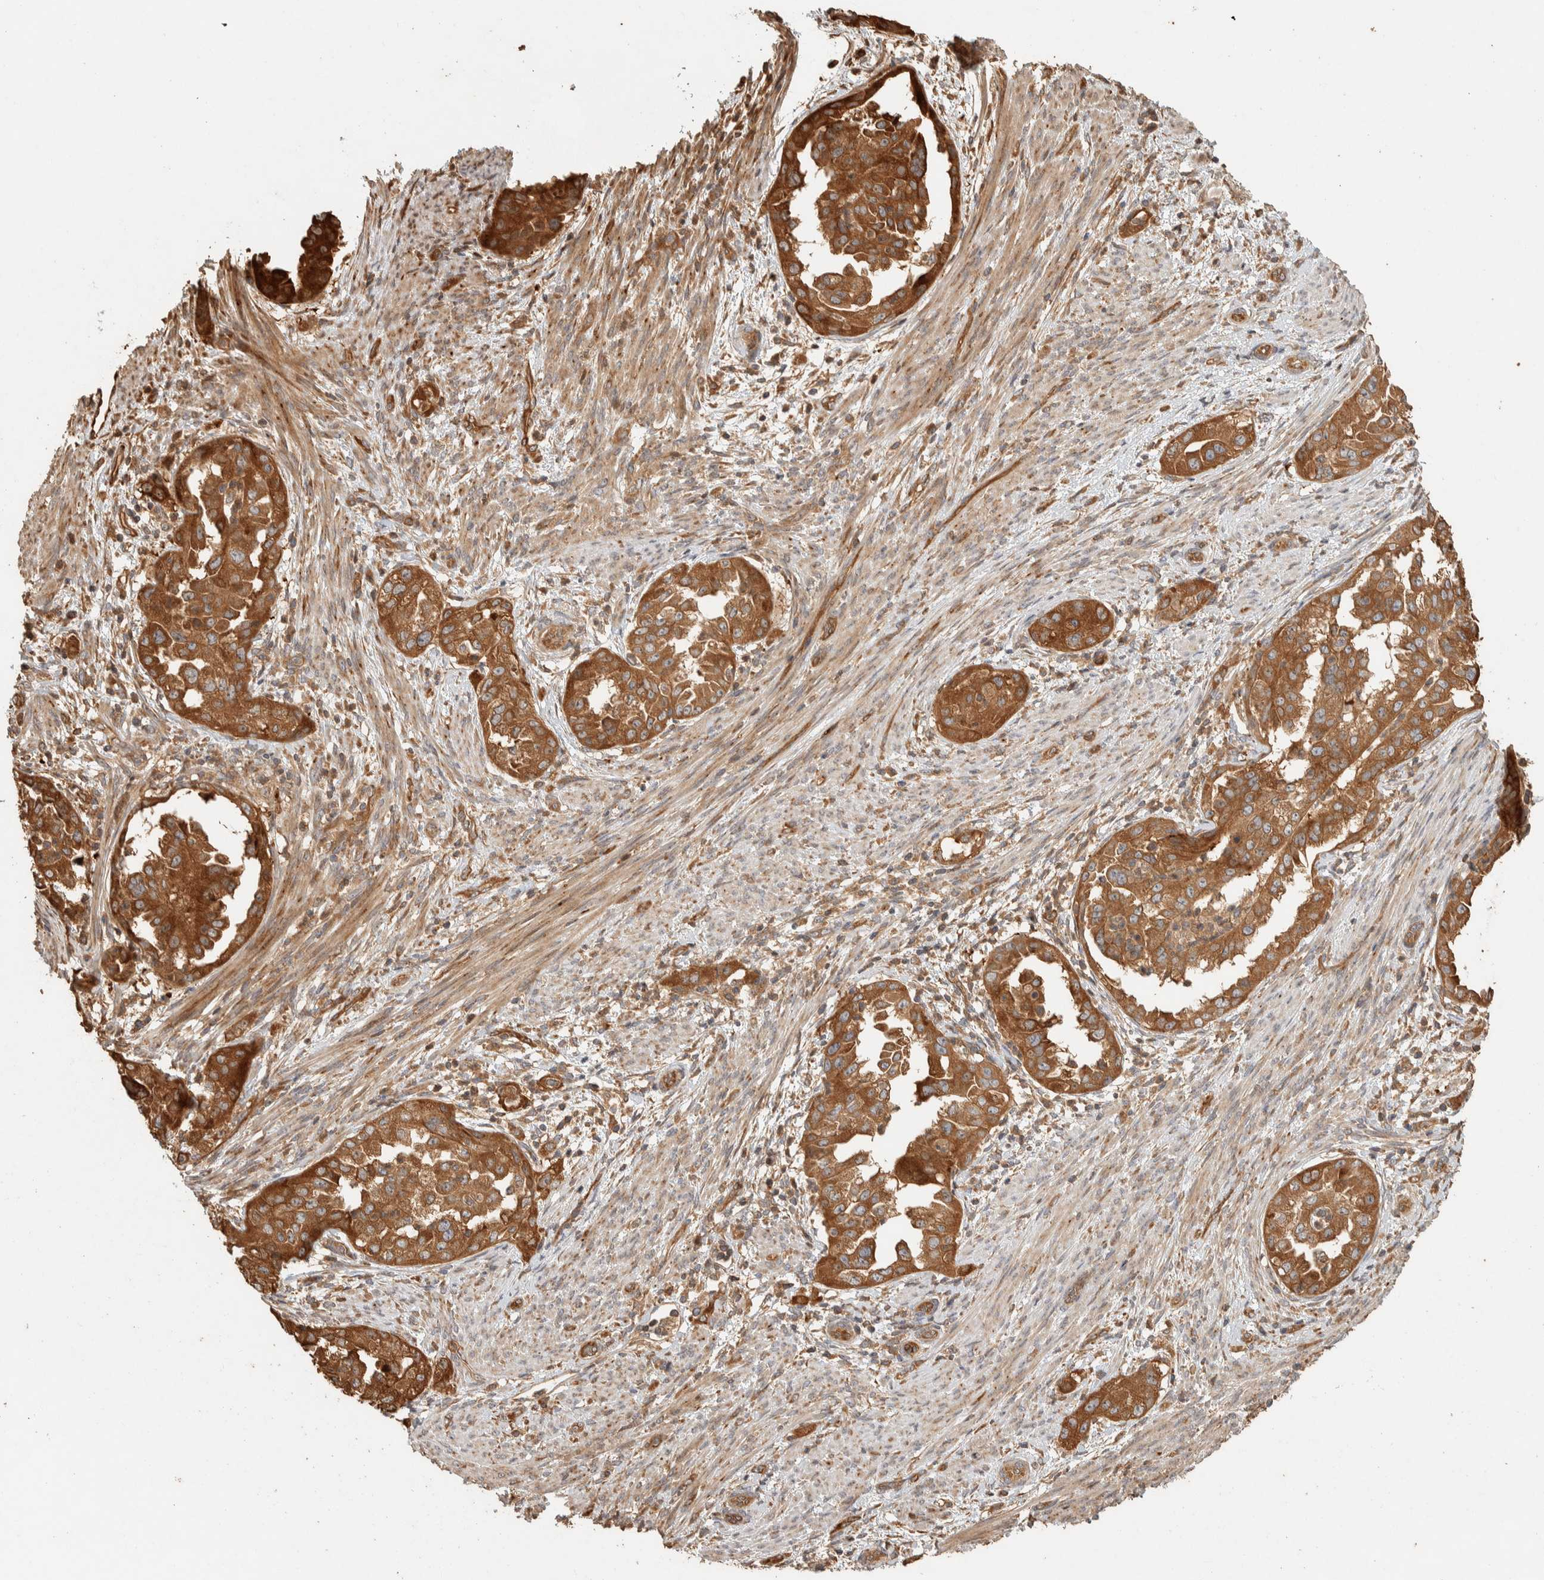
{"staining": {"intensity": "moderate", "quantity": ">75%", "location": "cytoplasmic/membranous"}, "tissue": "endometrial cancer", "cell_type": "Tumor cells", "image_type": "cancer", "snomed": [{"axis": "morphology", "description": "Adenocarcinoma, NOS"}, {"axis": "topography", "description": "Endometrium"}], "caption": "There is medium levels of moderate cytoplasmic/membranous staining in tumor cells of endometrial cancer, as demonstrated by immunohistochemical staining (brown color).", "gene": "EXOC7", "patient": {"sex": "female", "age": 85}}